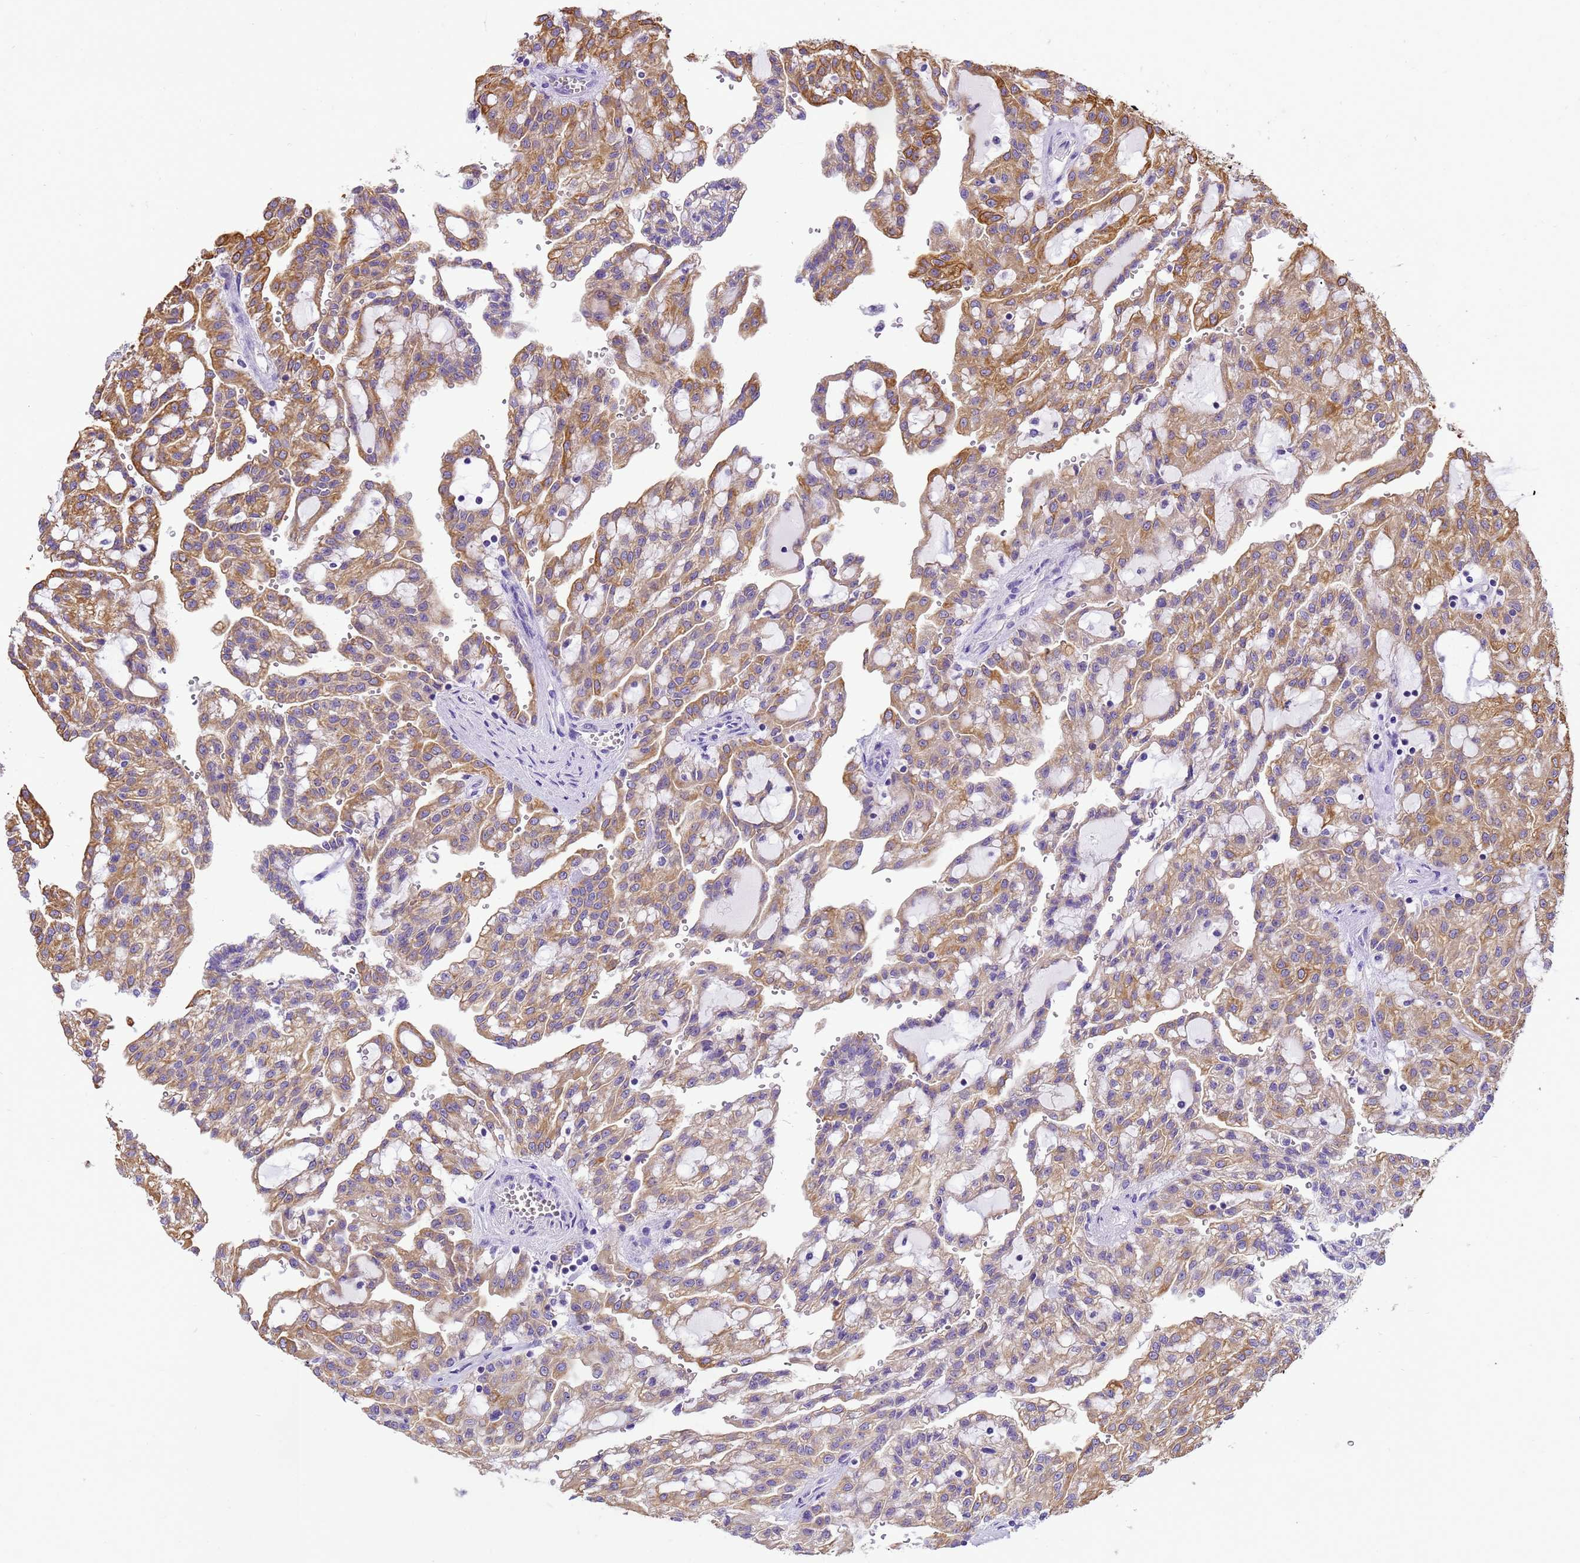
{"staining": {"intensity": "moderate", "quantity": ">75%", "location": "cytoplasmic/membranous"}, "tissue": "renal cancer", "cell_type": "Tumor cells", "image_type": "cancer", "snomed": [{"axis": "morphology", "description": "Adenocarcinoma, NOS"}, {"axis": "topography", "description": "Kidney"}], "caption": "Human renal adenocarcinoma stained with a brown dye displays moderate cytoplasmic/membranous positive positivity in about >75% of tumor cells.", "gene": "PIEZO2", "patient": {"sex": "male", "age": 63}}